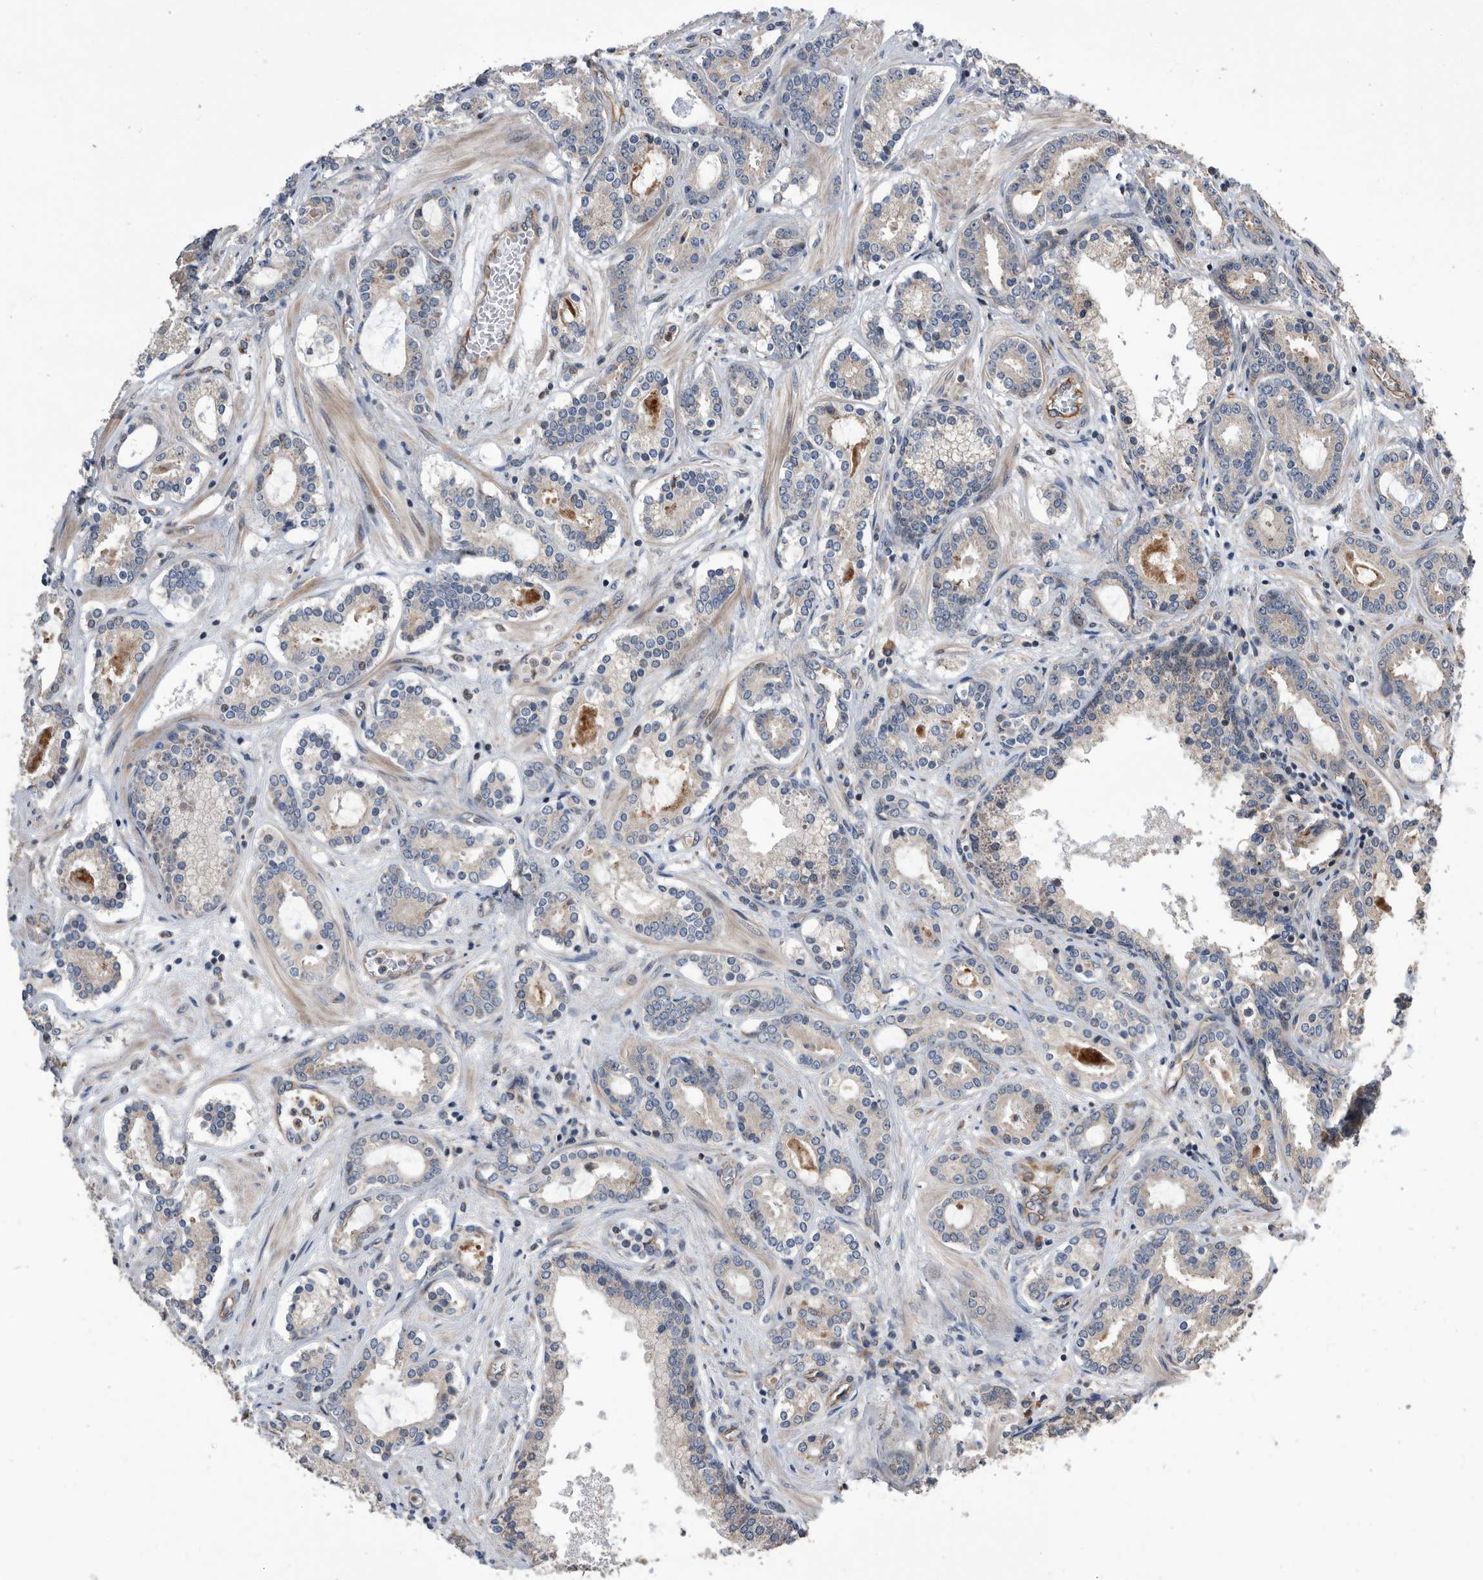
{"staining": {"intensity": "negative", "quantity": "none", "location": "none"}, "tissue": "prostate cancer", "cell_type": "Tumor cells", "image_type": "cancer", "snomed": [{"axis": "morphology", "description": "Adenocarcinoma, High grade"}, {"axis": "topography", "description": "Prostate"}], "caption": "DAB immunohistochemical staining of human prostate adenocarcinoma (high-grade) demonstrates no significant expression in tumor cells. (Brightfield microscopy of DAB (3,3'-diaminobenzidine) IHC at high magnification).", "gene": "SERINC2", "patient": {"sex": "male", "age": 58}}